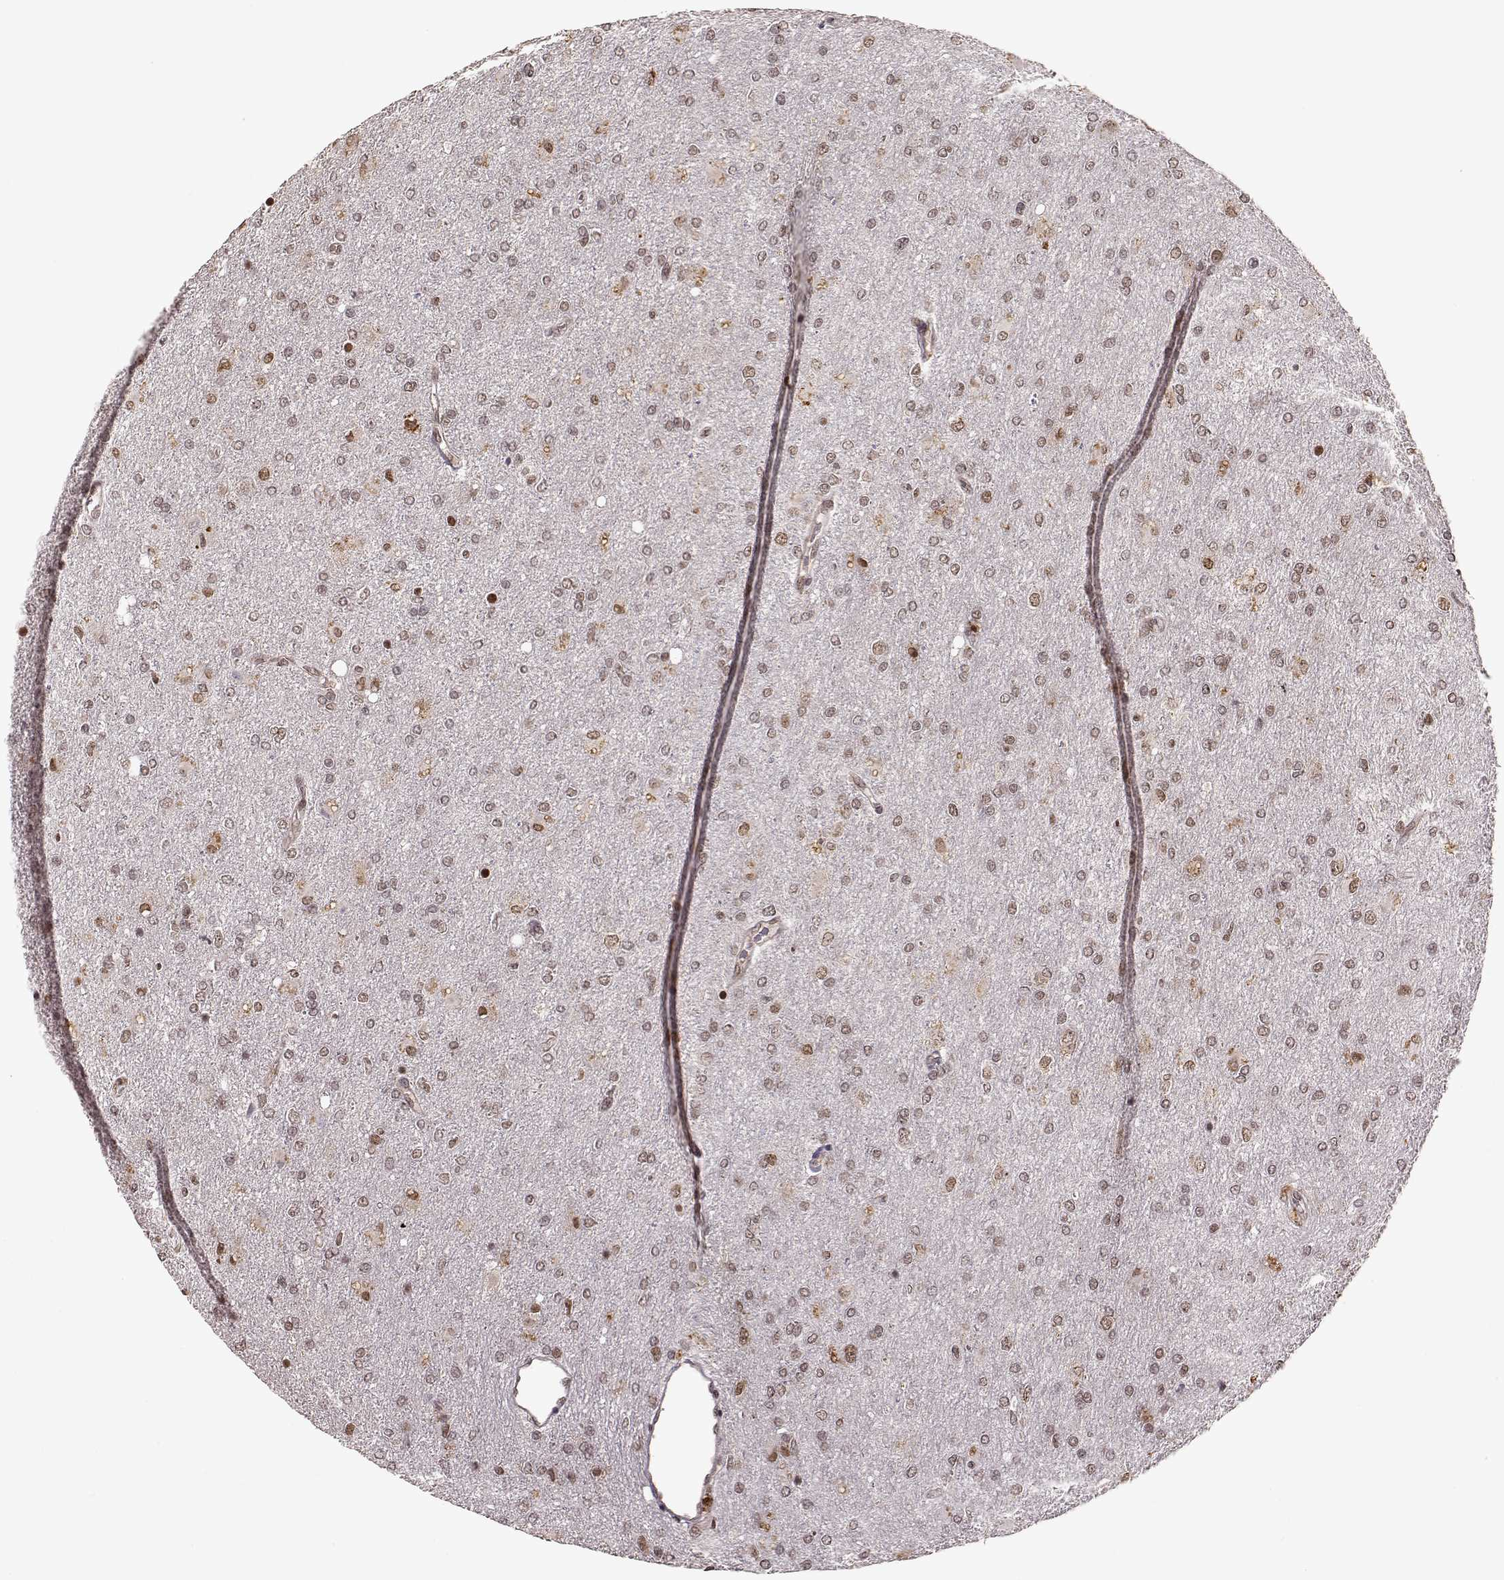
{"staining": {"intensity": "weak", "quantity": "<25%", "location": "nuclear"}, "tissue": "glioma", "cell_type": "Tumor cells", "image_type": "cancer", "snomed": [{"axis": "morphology", "description": "Glioma, malignant, High grade"}, {"axis": "topography", "description": "Cerebral cortex"}], "caption": "High magnification brightfield microscopy of malignant glioma (high-grade) stained with DAB (3,3'-diaminobenzidine) (brown) and counterstained with hematoxylin (blue): tumor cells show no significant positivity.", "gene": "RRAGD", "patient": {"sex": "male", "age": 70}}